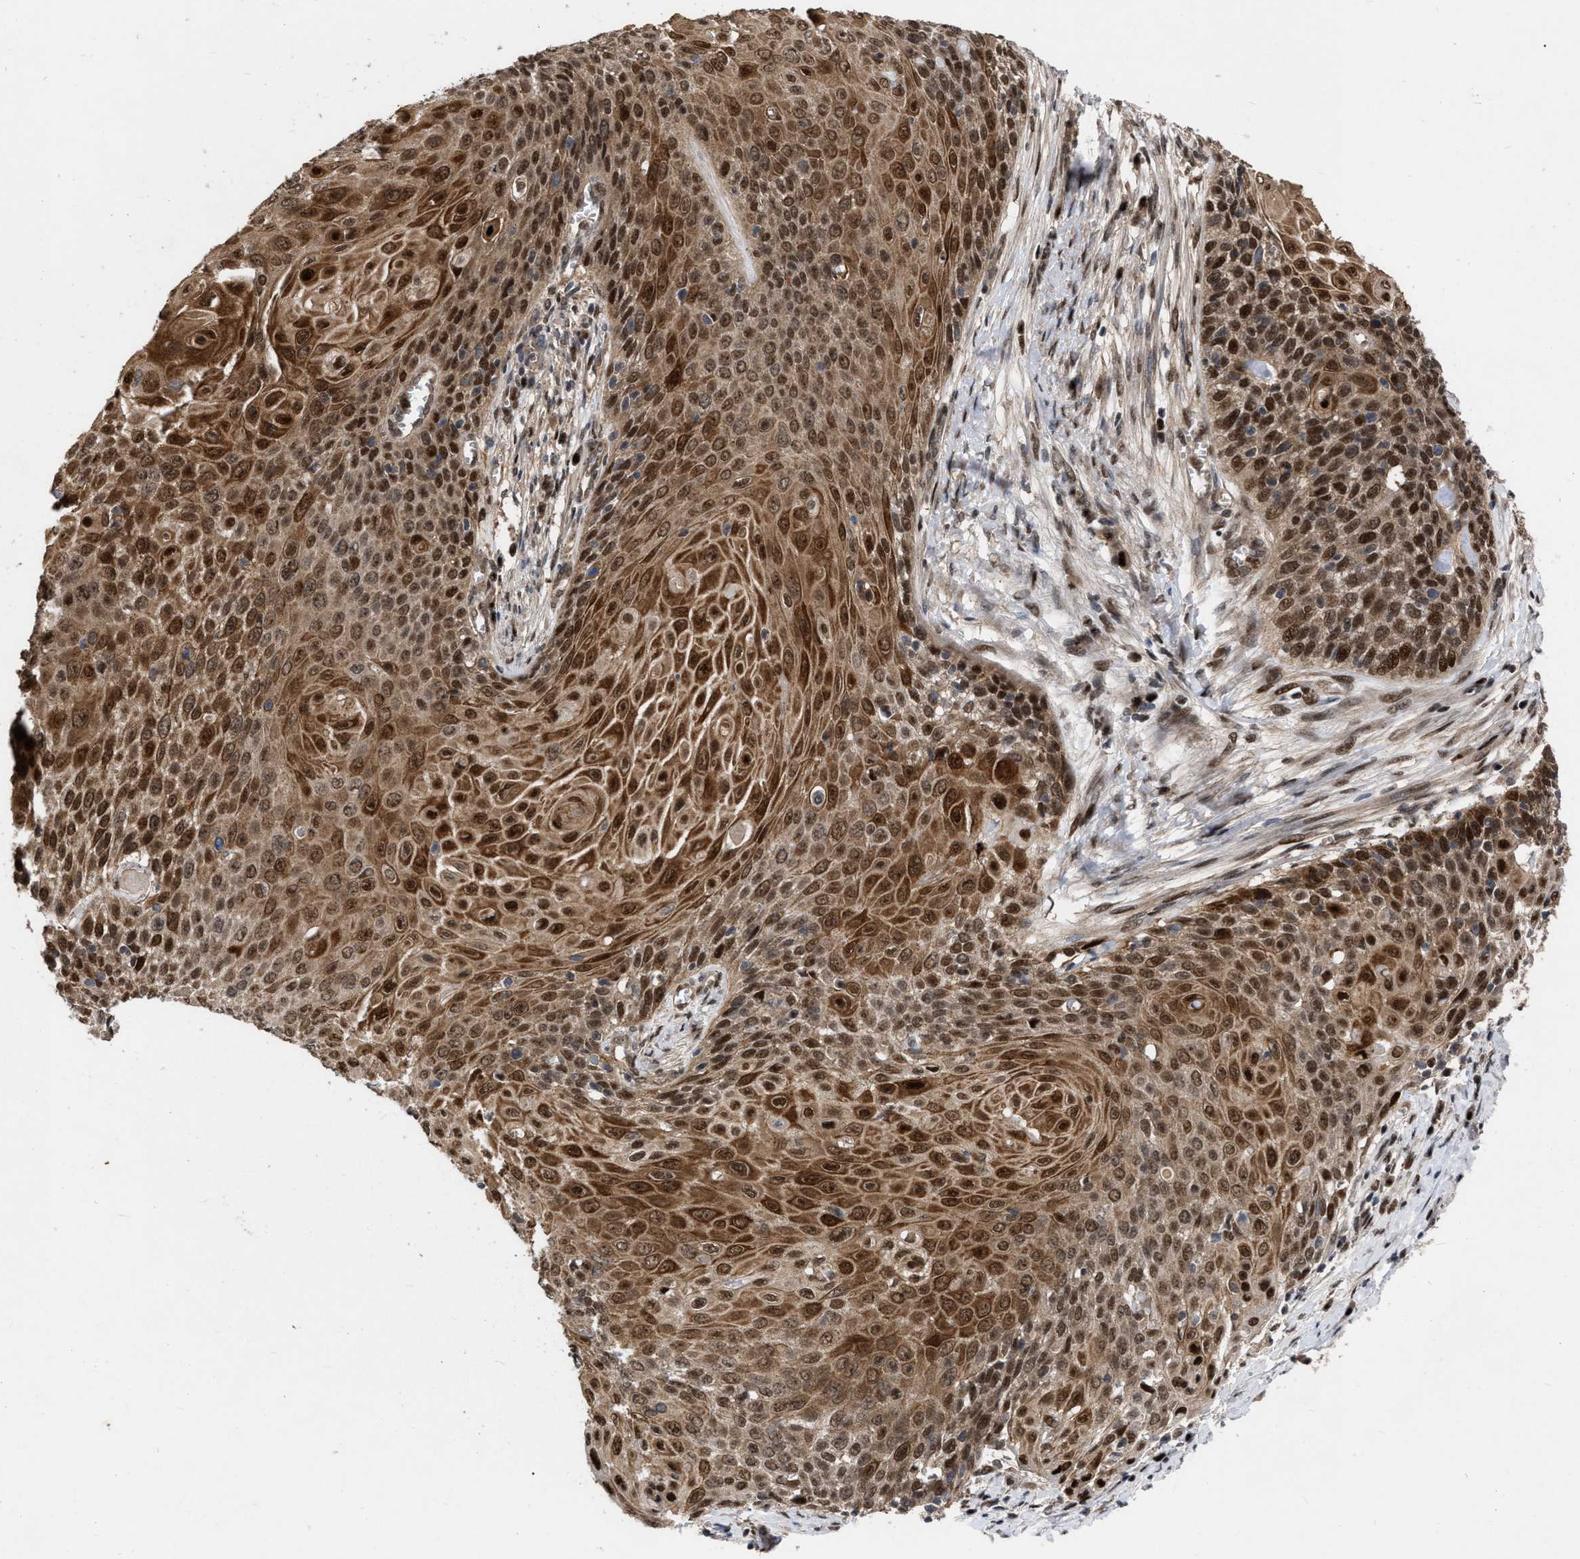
{"staining": {"intensity": "moderate", "quantity": ">75%", "location": "cytoplasmic/membranous,nuclear"}, "tissue": "cervical cancer", "cell_type": "Tumor cells", "image_type": "cancer", "snomed": [{"axis": "morphology", "description": "Squamous cell carcinoma, NOS"}, {"axis": "topography", "description": "Cervix"}], "caption": "Tumor cells reveal medium levels of moderate cytoplasmic/membranous and nuclear staining in about >75% of cells in cervical cancer (squamous cell carcinoma).", "gene": "MDM4", "patient": {"sex": "female", "age": 39}}